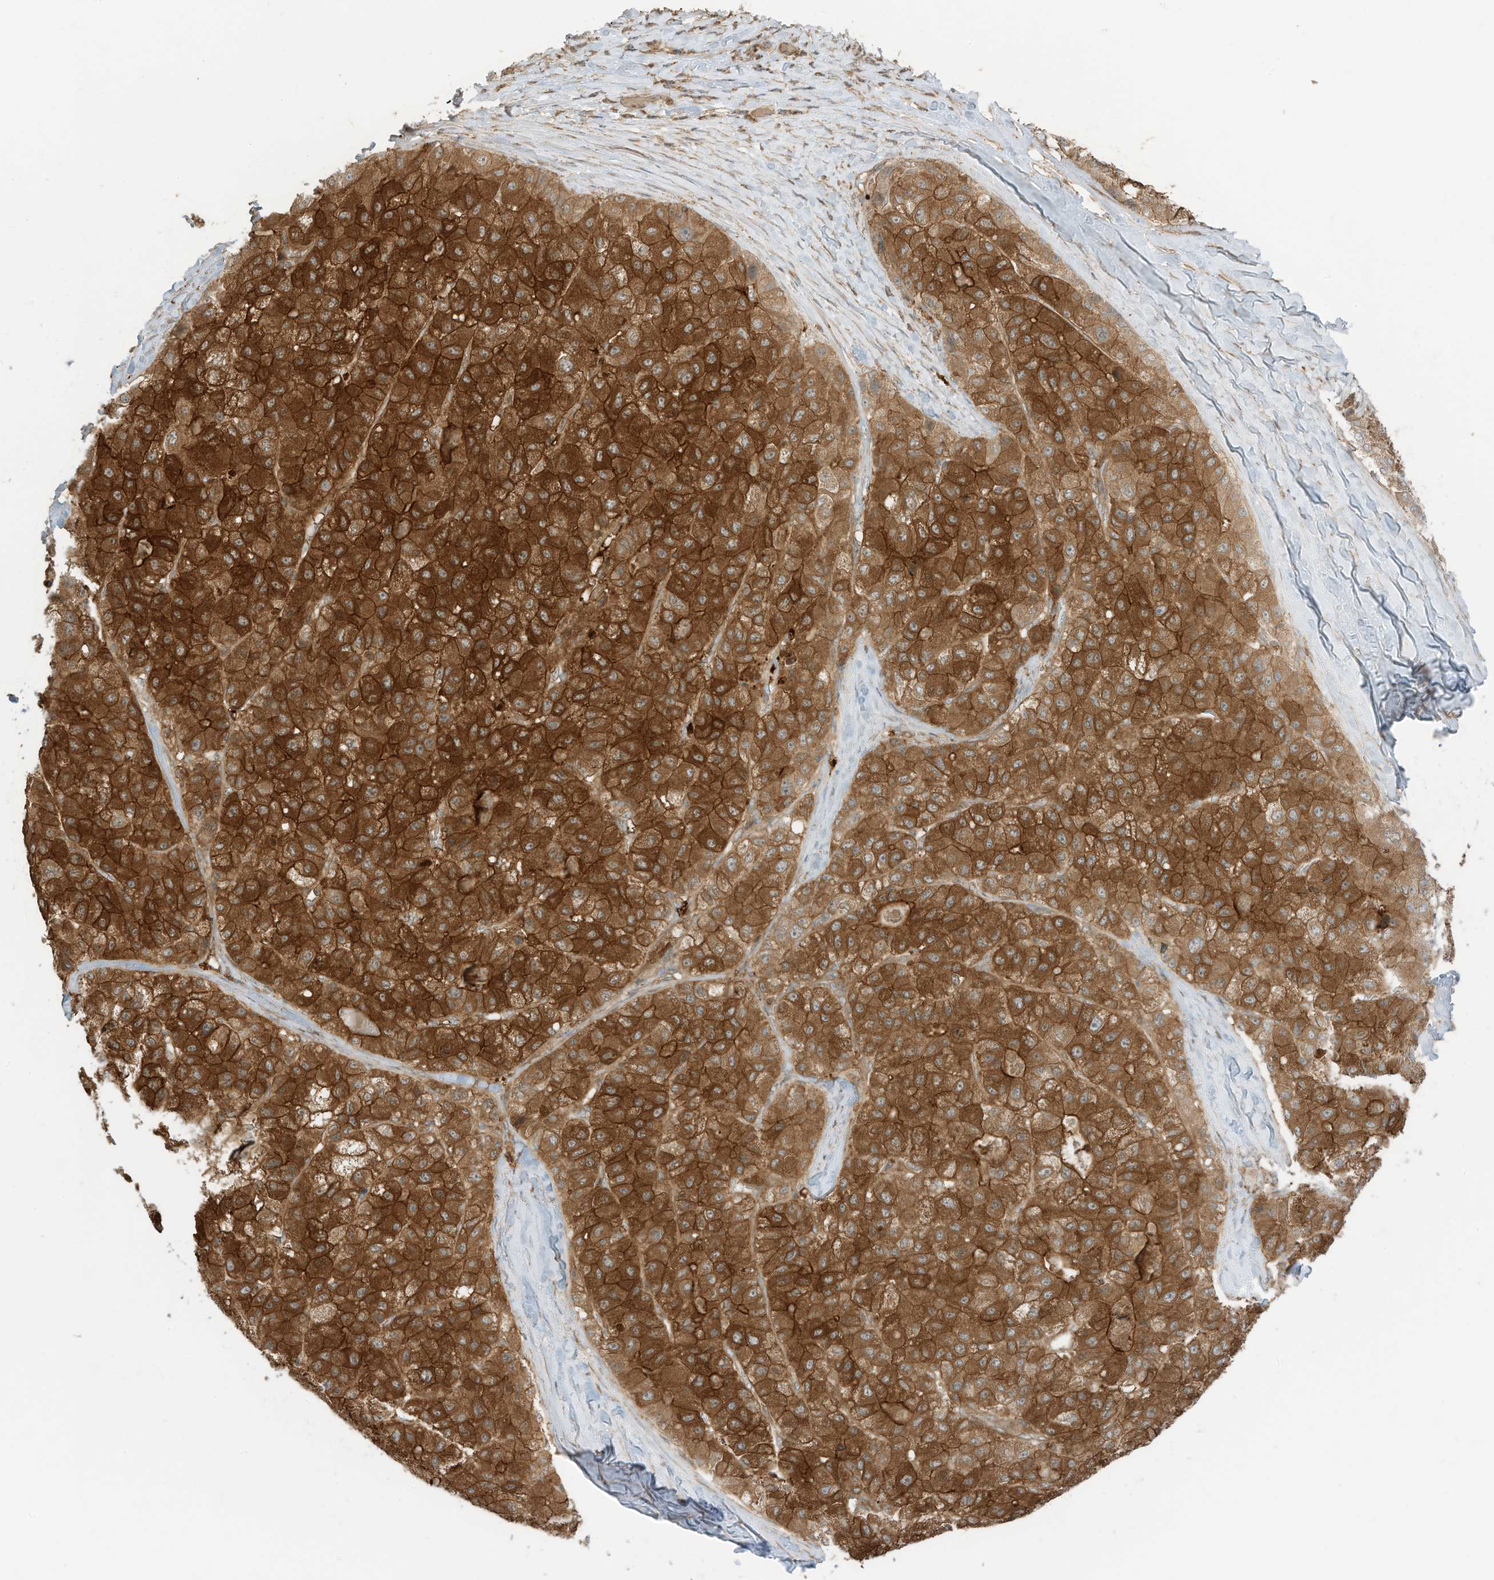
{"staining": {"intensity": "strong", "quantity": ">75%", "location": "cytoplasmic/membranous"}, "tissue": "liver cancer", "cell_type": "Tumor cells", "image_type": "cancer", "snomed": [{"axis": "morphology", "description": "Carcinoma, Hepatocellular, NOS"}, {"axis": "topography", "description": "Liver"}], "caption": "A brown stain shows strong cytoplasmic/membranous positivity of a protein in hepatocellular carcinoma (liver) tumor cells.", "gene": "SLC25A12", "patient": {"sex": "male", "age": 80}}